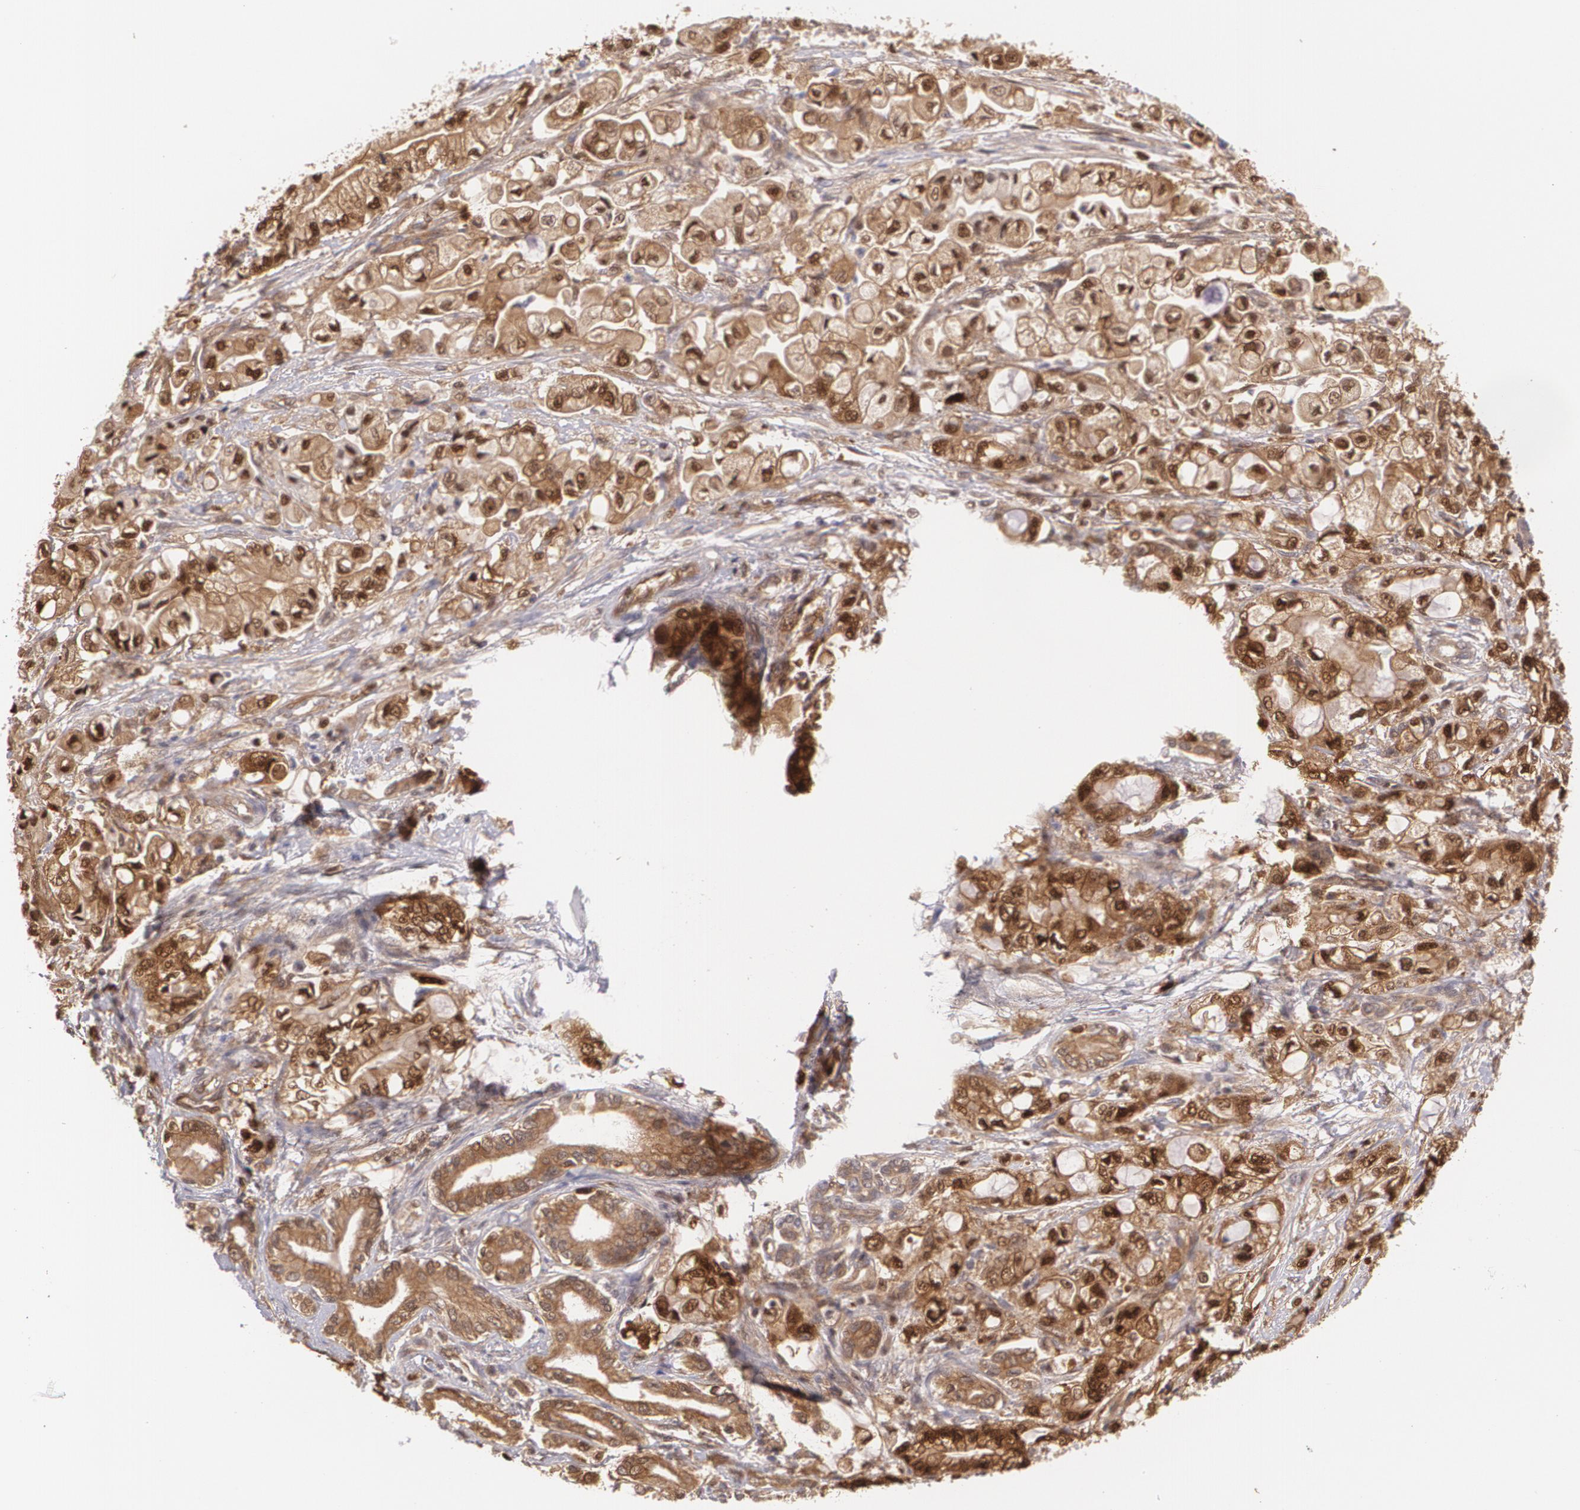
{"staining": {"intensity": "strong", "quantity": ">75%", "location": "cytoplasmic/membranous,nuclear"}, "tissue": "pancreatic cancer", "cell_type": "Tumor cells", "image_type": "cancer", "snomed": [{"axis": "morphology", "description": "Adenocarcinoma, NOS"}, {"axis": "topography", "description": "Pancreas"}], "caption": "The photomicrograph displays immunohistochemical staining of pancreatic cancer. There is strong cytoplasmic/membranous and nuclear expression is identified in about >75% of tumor cells. The staining was performed using DAB, with brown indicating positive protein expression. Nuclei are stained blue with hematoxylin.", "gene": "HSPH1", "patient": {"sex": "male", "age": 79}}